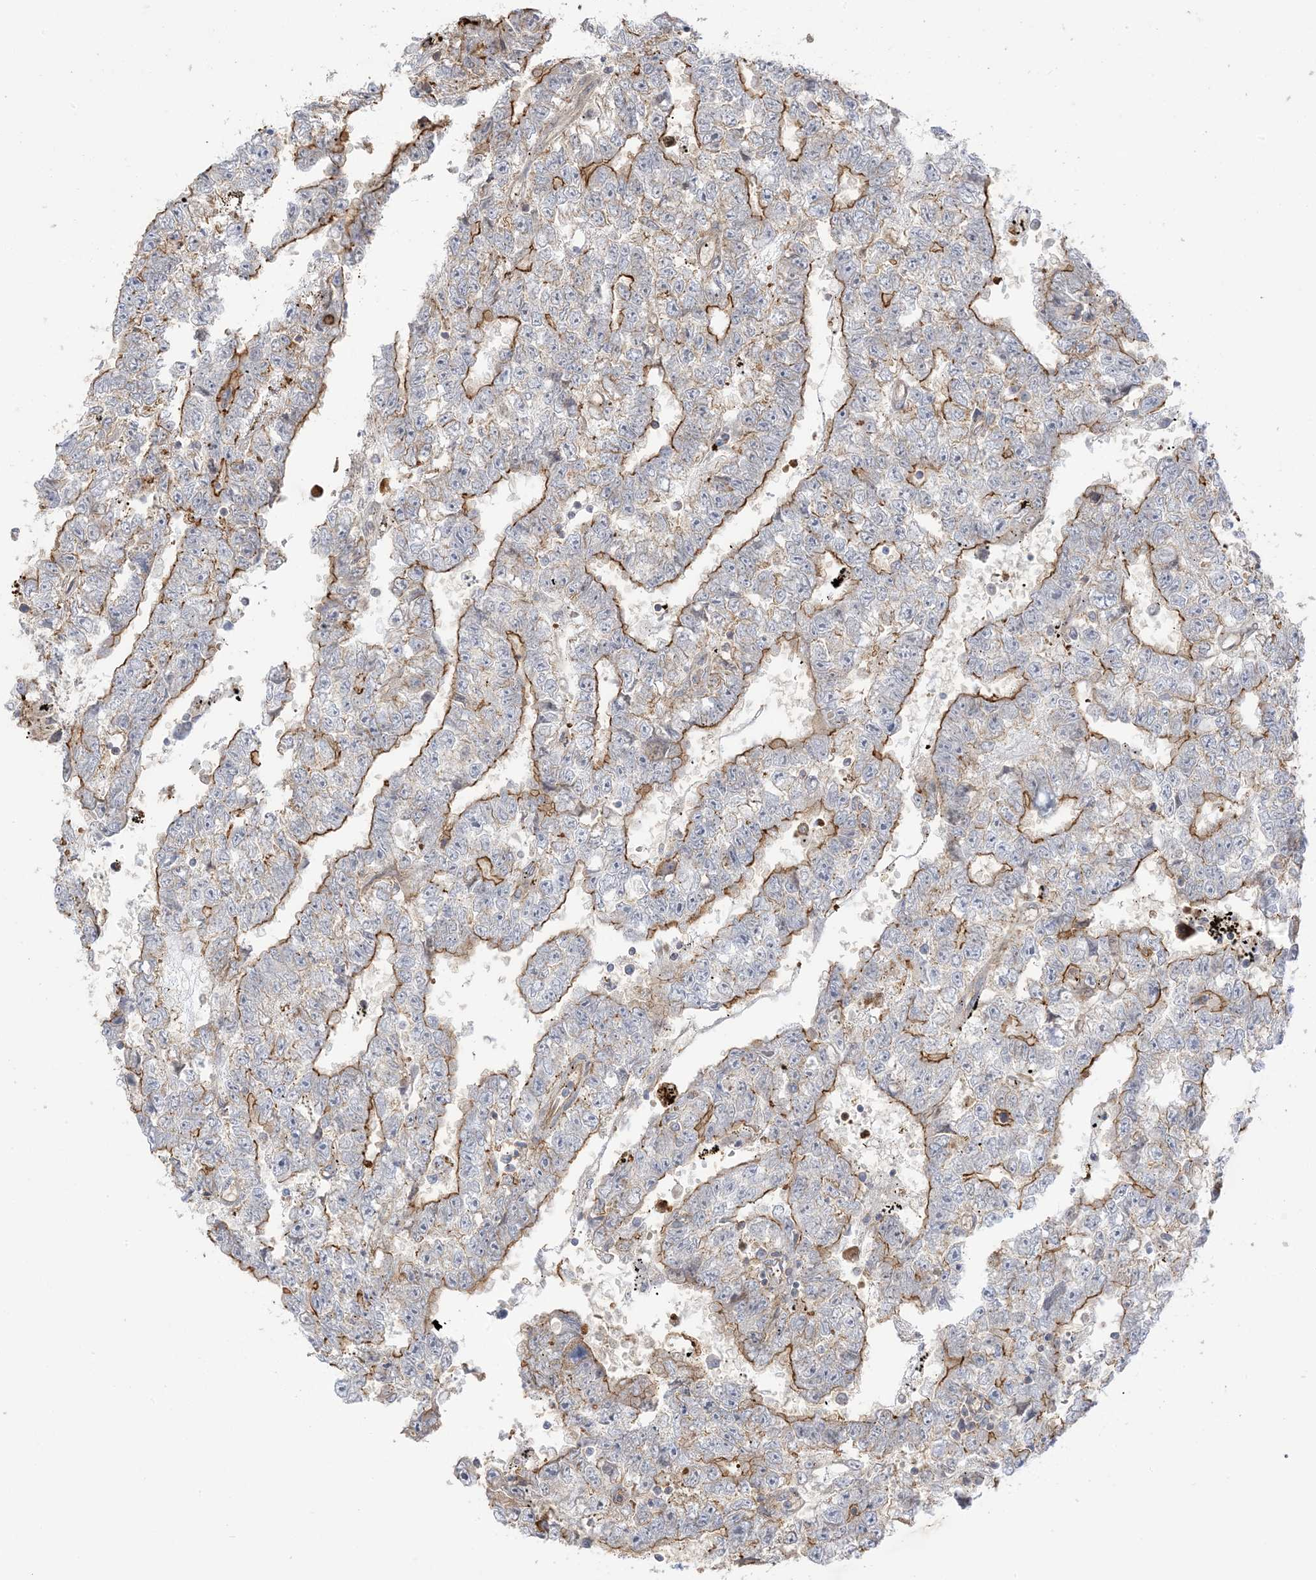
{"staining": {"intensity": "moderate", "quantity": "<25%", "location": "cytoplasmic/membranous"}, "tissue": "testis cancer", "cell_type": "Tumor cells", "image_type": "cancer", "snomed": [{"axis": "morphology", "description": "Carcinoma, Embryonal, NOS"}, {"axis": "topography", "description": "Testis"}], "caption": "An image of human testis cancer (embryonal carcinoma) stained for a protein demonstrates moderate cytoplasmic/membranous brown staining in tumor cells.", "gene": "ICMT", "patient": {"sex": "male", "age": 25}}